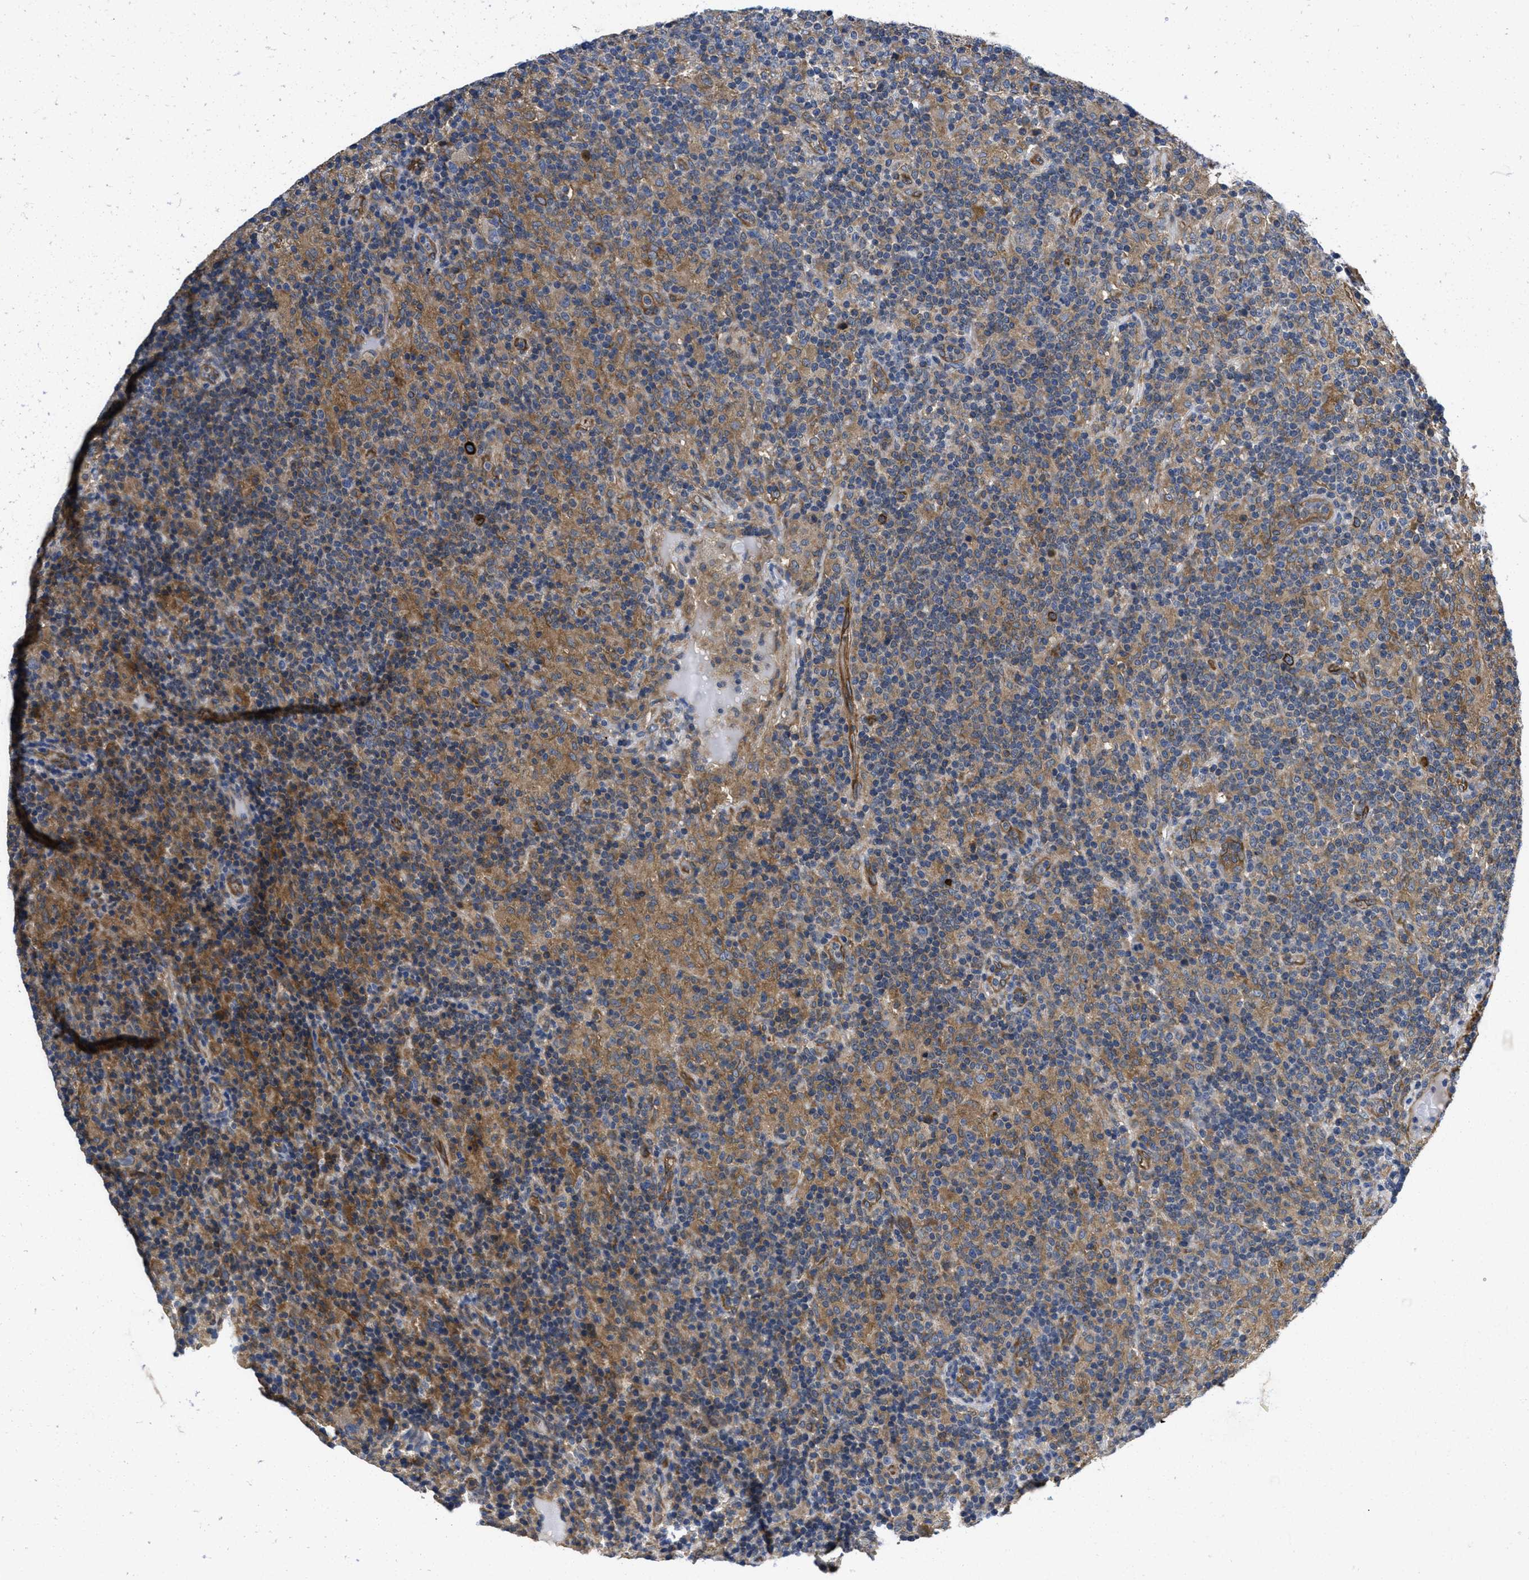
{"staining": {"intensity": "moderate", "quantity": "25%-75%", "location": "cytoplasmic/membranous"}, "tissue": "lymphoma", "cell_type": "Tumor cells", "image_type": "cancer", "snomed": [{"axis": "morphology", "description": "Hodgkin's disease, NOS"}, {"axis": "topography", "description": "Lymph node"}], "caption": "Lymphoma stained with immunohistochemistry shows moderate cytoplasmic/membranous expression in about 25%-75% of tumor cells.", "gene": "GALK1", "patient": {"sex": "male", "age": 70}}